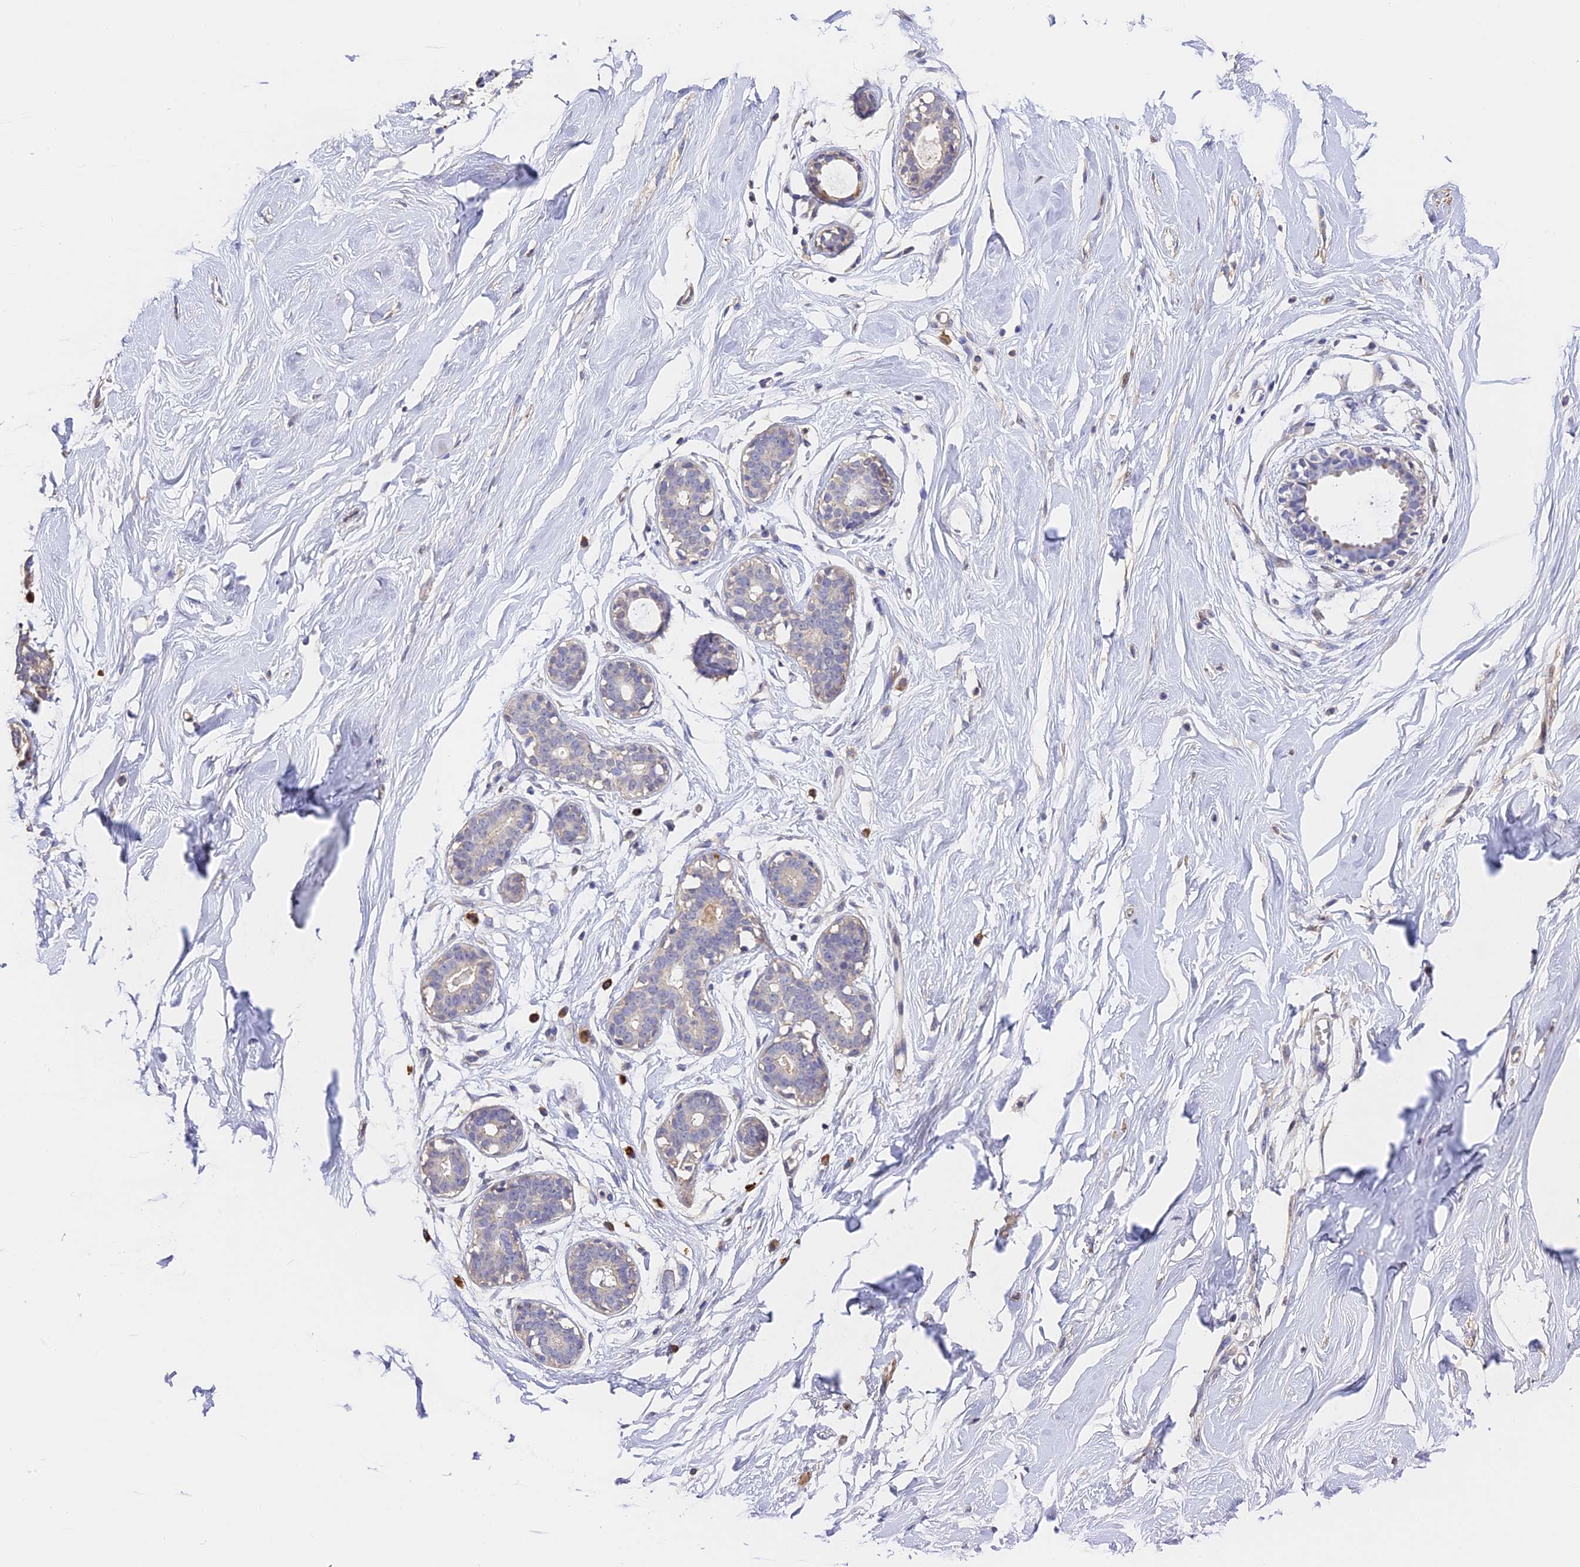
{"staining": {"intensity": "negative", "quantity": "none", "location": "none"}, "tissue": "breast", "cell_type": "Adipocytes", "image_type": "normal", "snomed": [{"axis": "morphology", "description": "Normal tissue, NOS"}, {"axis": "morphology", "description": "Adenoma, NOS"}, {"axis": "topography", "description": "Breast"}], "caption": "DAB (3,3'-diaminobenzidine) immunohistochemical staining of unremarkable human breast exhibits no significant positivity in adipocytes.", "gene": "SLC11A1", "patient": {"sex": "female", "age": 23}}